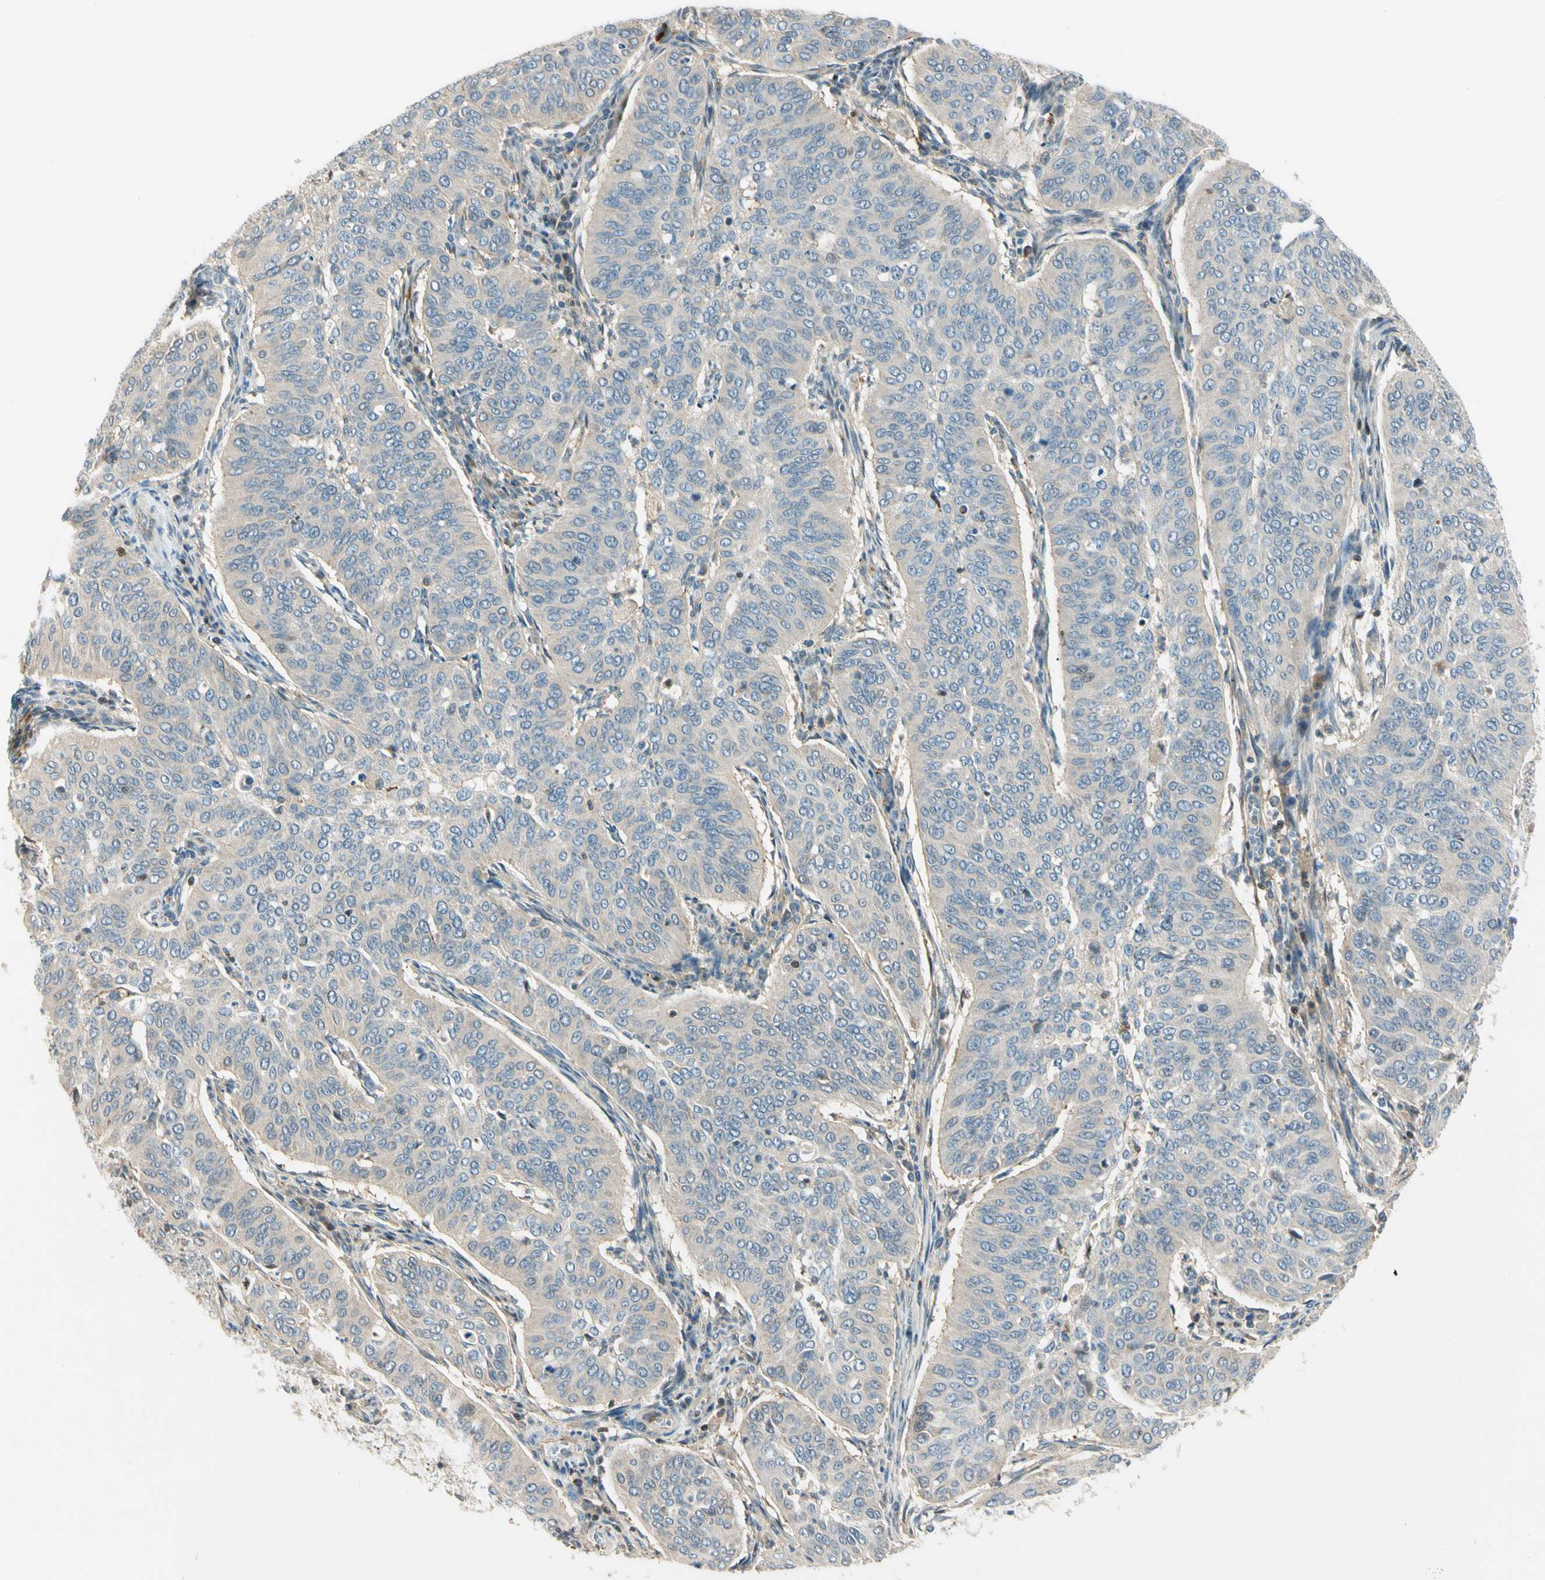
{"staining": {"intensity": "weak", "quantity": ">75%", "location": "cytoplasmic/membranous"}, "tissue": "cervical cancer", "cell_type": "Tumor cells", "image_type": "cancer", "snomed": [{"axis": "morphology", "description": "Normal tissue, NOS"}, {"axis": "morphology", "description": "Squamous cell carcinoma, NOS"}, {"axis": "topography", "description": "Cervix"}], "caption": "Protein expression analysis of cervical cancer reveals weak cytoplasmic/membranous expression in about >75% of tumor cells. (Brightfield microscopy of DAB IHC at high magnification).", "gene": "CDH6", "patient": {"sex": "female", "age": 39}}